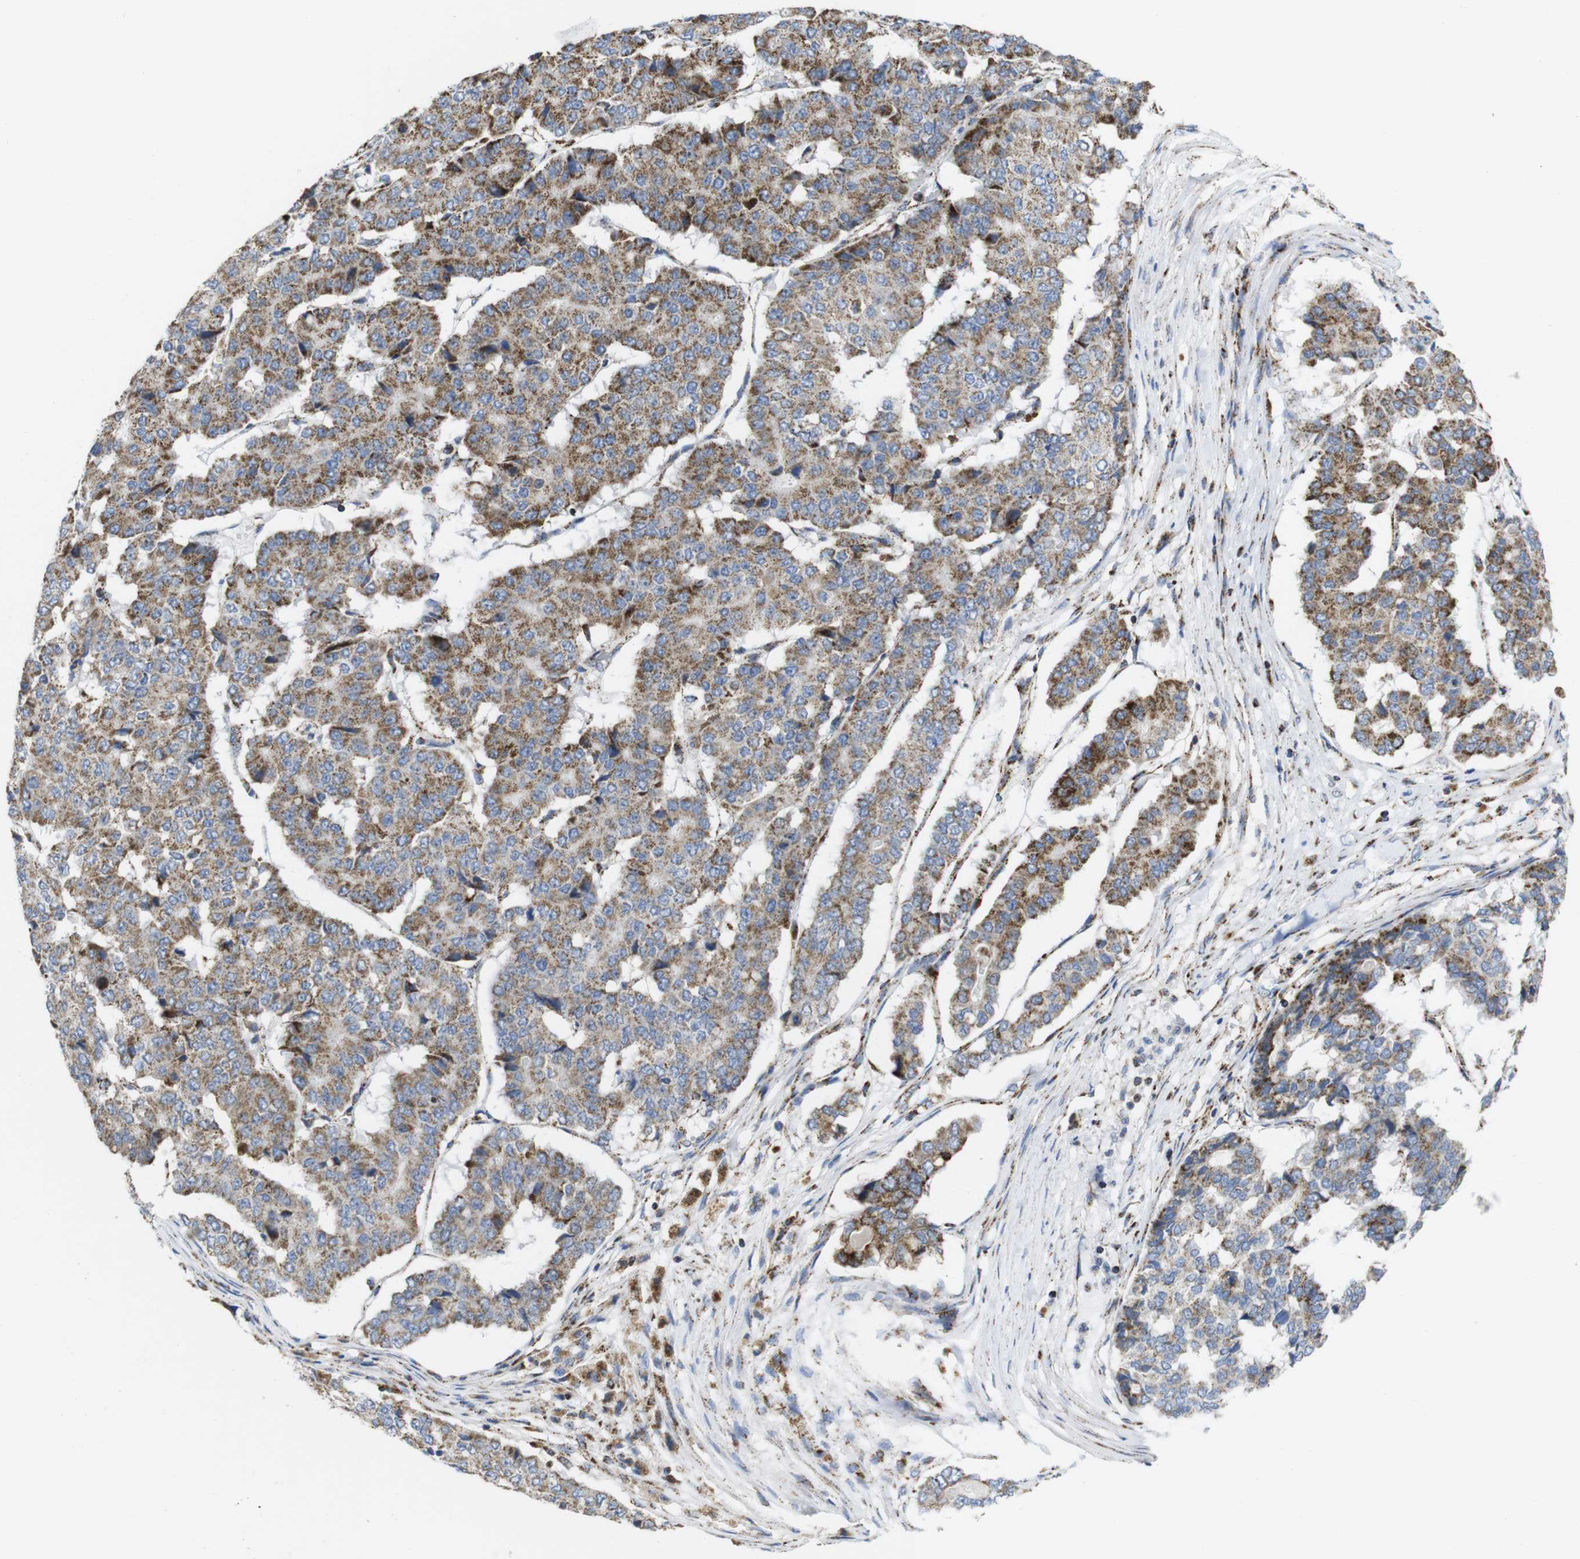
{"staining": {"intensity": "moderate", "quantity": ">75%", "location": "cytoplasmic/membranous"}, "tissue": "pancreatic cancer", "cell_type": "Tumor cells", "image_type": "cancer", "snomed": [{"axis": "morphology", "description": "Adenocarcinoma, NOS"}, {"axis": "topography", "description": "Pancreas"}], "caption": "Immunohistochemistry of pancreatic adenocarcinoma displays medium levels of moderate cytoplasmic/membranous staining in about >75% of tumor cells.", "gene": "TMEM192", "patient": {"sex": "male", "age": 50}}